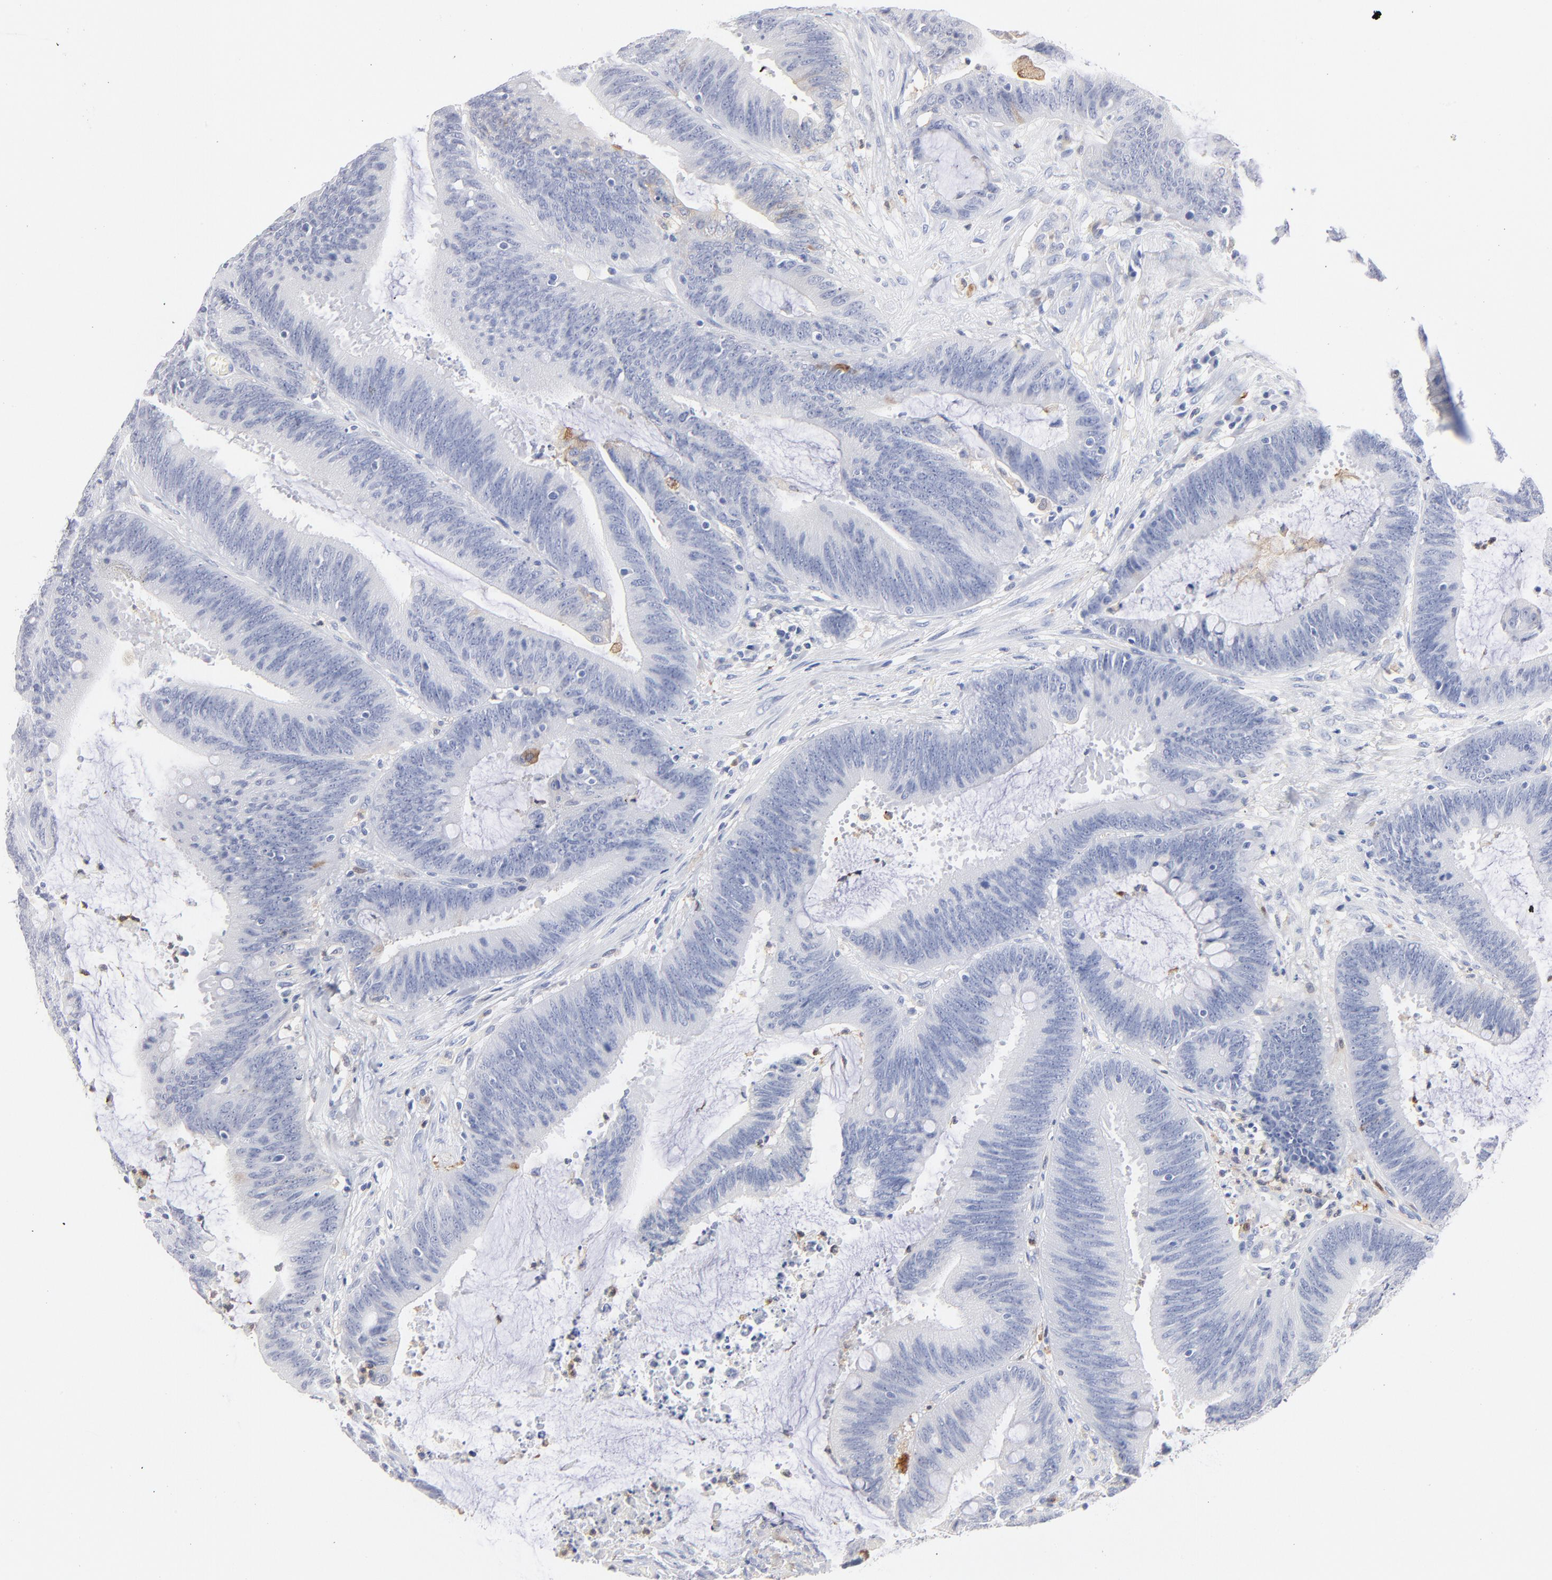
{"staining": {"intensity": "negative", "quantity": "none", "location": "none"}, "tissue": "colorectal cancer", "cell_type": "Tumor cells", "image_type": "cancer", "snomed": [{"axis": "morphology", "description": "Adenocarcinoma, NOS"}, {"axis": "topography", "description": "Rectum"}], "caption": "Colorectal cancer (adenocarcinoma) was stained to show a protein in brown. There is no significant expression in tumor cells. (Brightfield microscopy of DAB (3,3'-diaminobenzidine) immunohistochemistry at high magnification).", "gene": "IFIT2", "patient": {"sex": "female", "age": 66}}